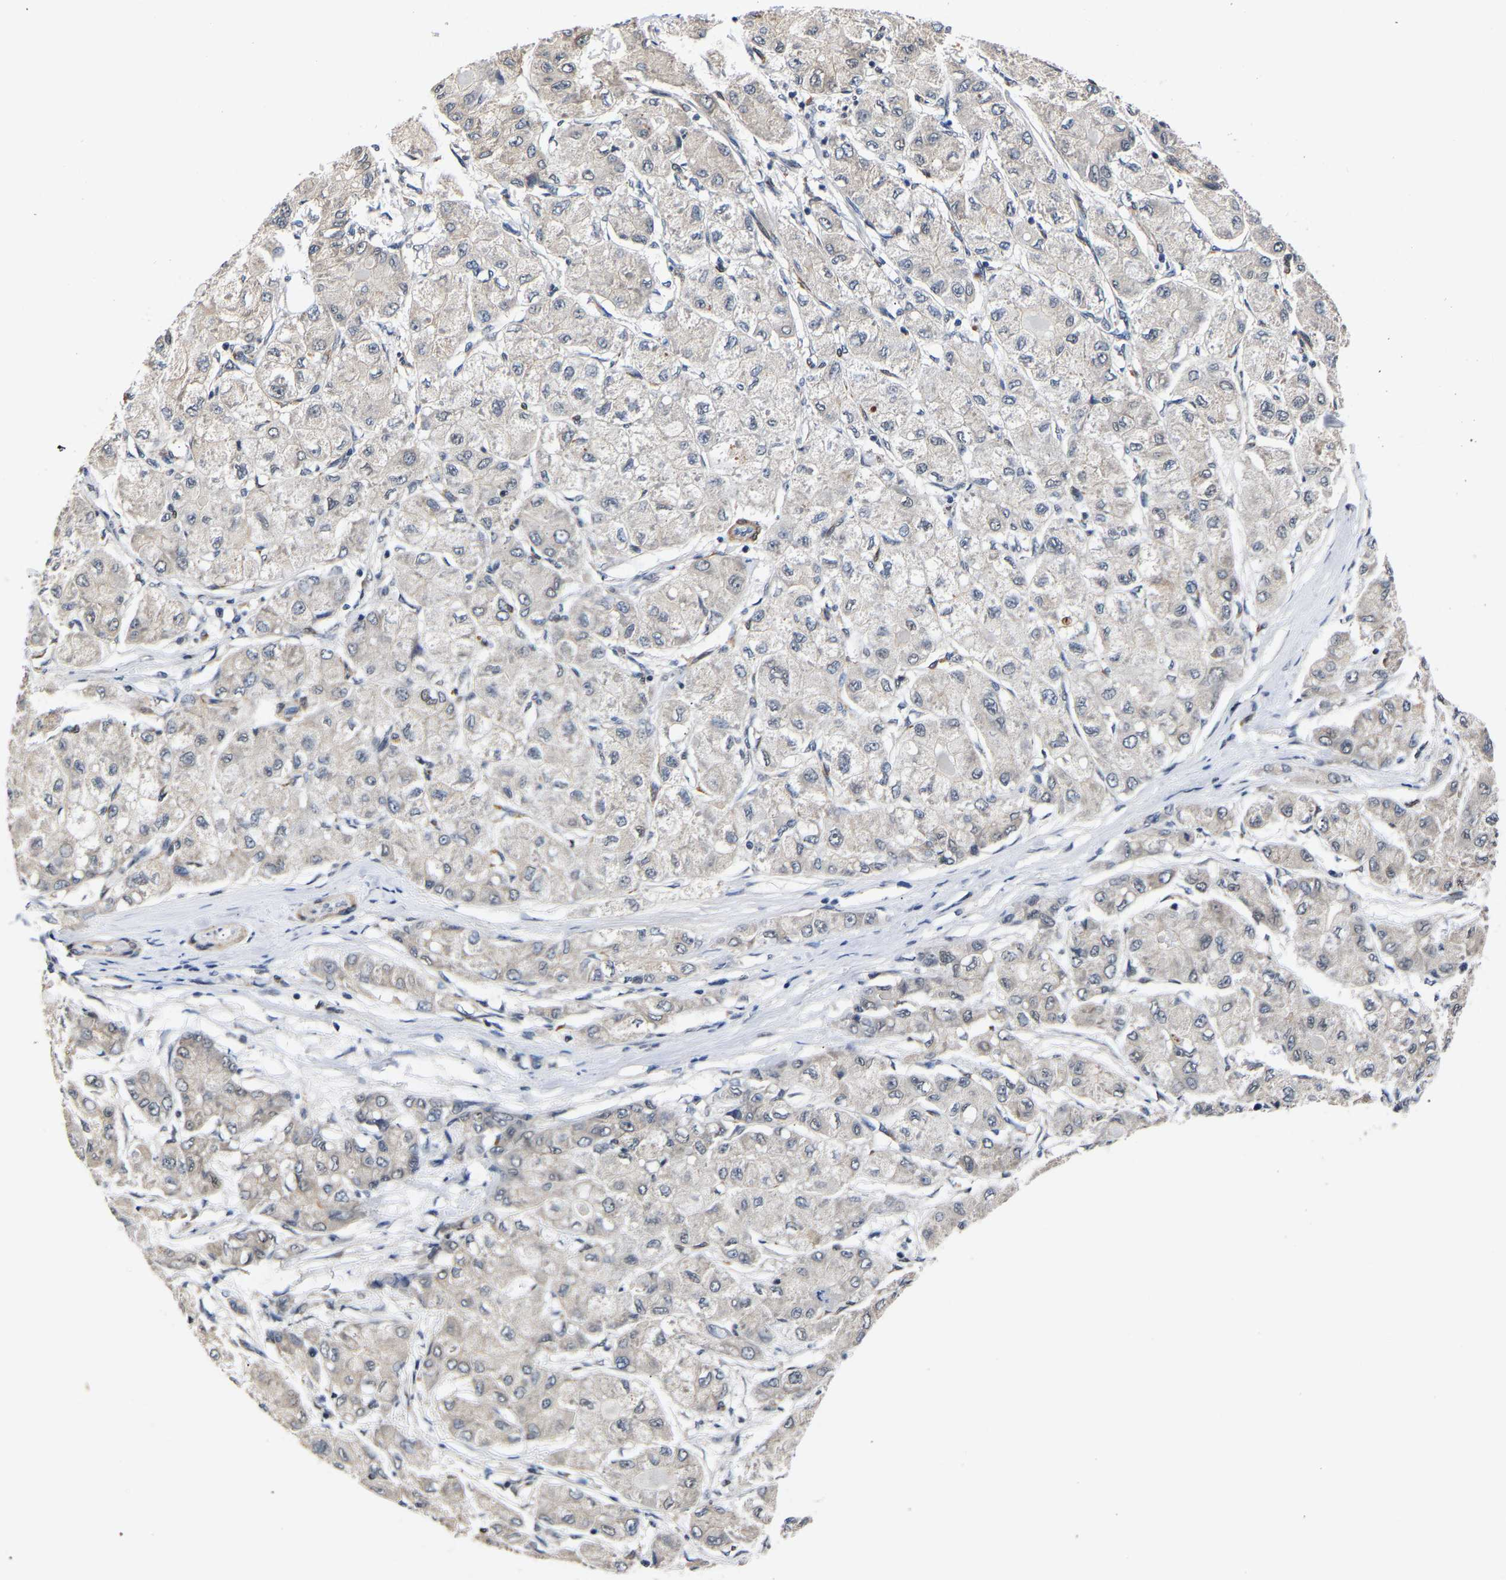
{"staining": {"intensity": "negative", "quantity": "none", "location": "none"}, "tissue": "liver cancer", "cell_type": "Tumor cells", "image_type": "cancer", "snomed": [{"axis": "morphology", "description": "Carcinoma, Hepatocellular, NOS"}, {"axis": "topography", "description": "Liver"}], "caption": "Hepatocellular carcinoma (liver) stained for a protein using immunohistochemistry (IHC) exhibits no staining tumor cells.", "gene": "METTL16", "patient": {"sex": "male", "age": 80}}